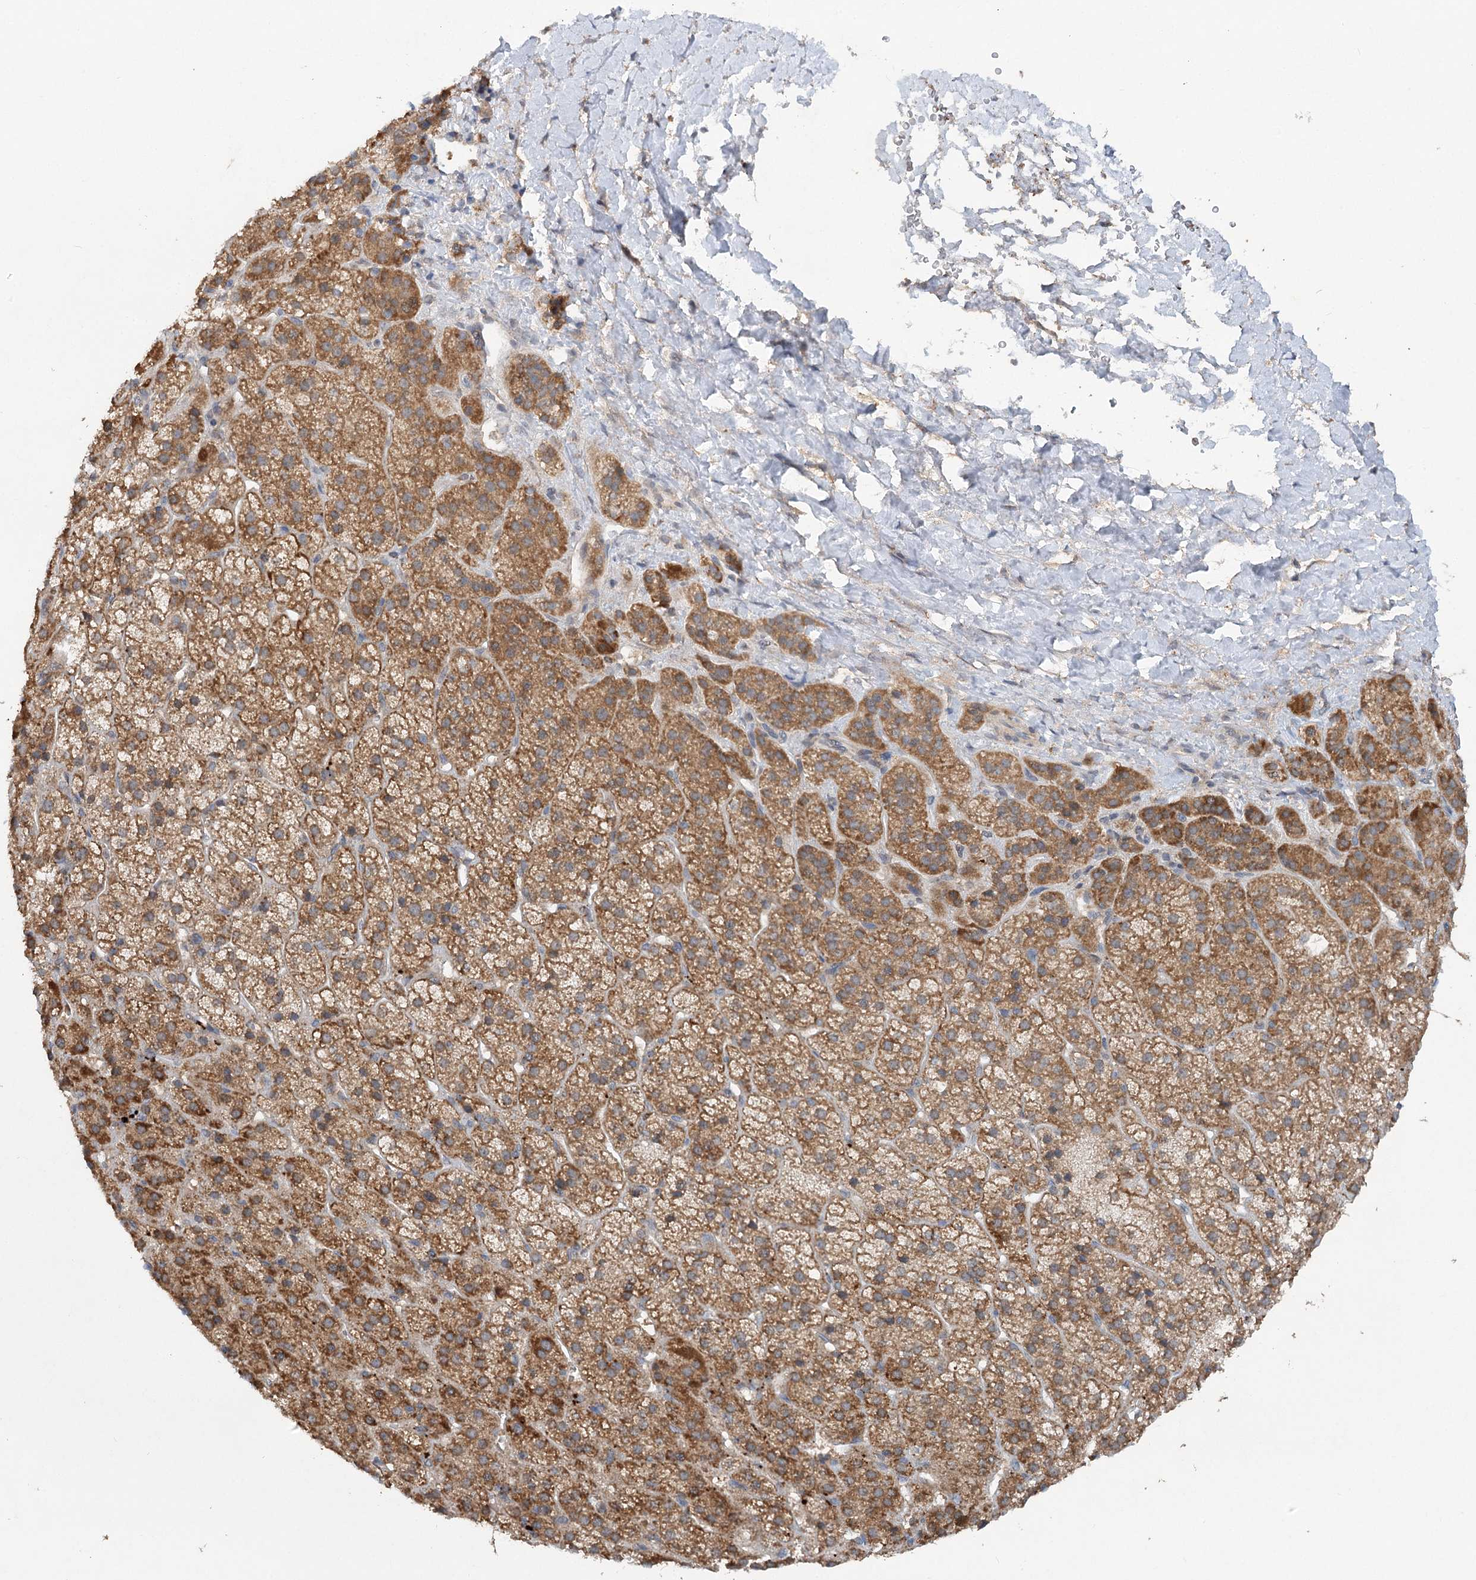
{"staining": {"intensity": "moderate", "quantity": ">75%", "location": "cytoplasmic/membranous"}, "tissue": "adrenal gland", "cell_type": "Glandular cells", "image_type": "normal", "snomed": [{"axis": "morphology", "description": "Normal tissue, NOS"}, {"axis": "topography", "description": "Adrenal gland"}], "caption": "Immunohistochemistry histopathology image of benign adrenal gland stained for a protein (brown), which exhibits medium levels of moderate cytoplasmic/membranous expression in approximately >75% of glandular cells.", "gene": "PYROXD2", "patient": {"sex": "female", "age": 57}}